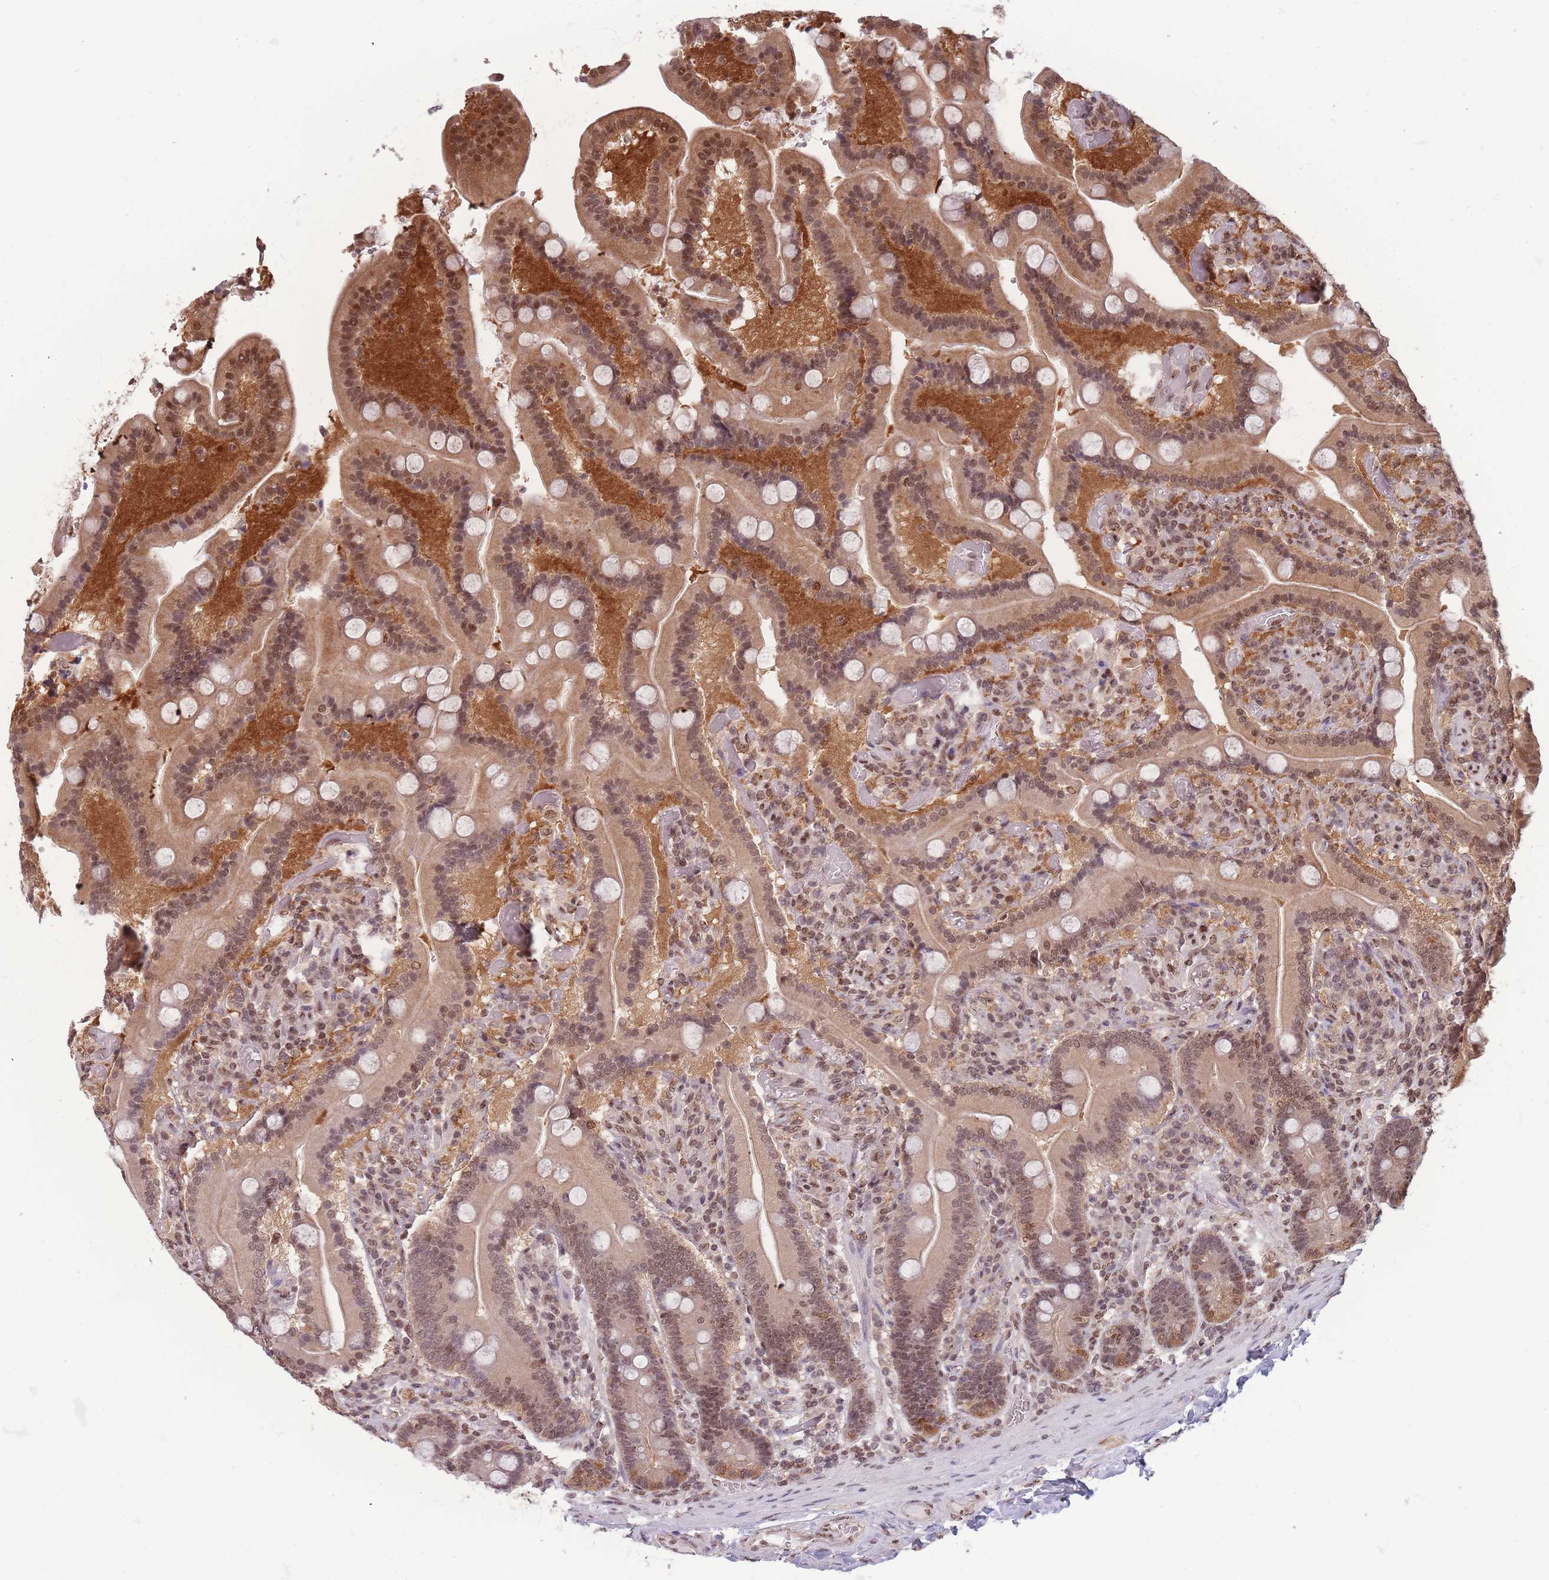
{"staining": {"intensity": "moderate", "quantity": ">75%", "location": "cytoplasmic/membranous,nuclear"}, "tissue": "duodenum", "cell_type": "Glandular cells", "image_type": "normal", "snomed": [{"axis": "morphology", "description": "Normal tissue, NOS"}, {"axis": "topography", "description": "Duodenum"}], "caption": "The immunohistochemical stain labels moderate cytoplasmic/membranous,nuclear staining in glandular cells of unremarkable duodenum. The protein of interest is shown in brown color, while the nuclei are stained blue.", "gene": "RPS27A", "patient": {"sex": "female", "age": 62}}